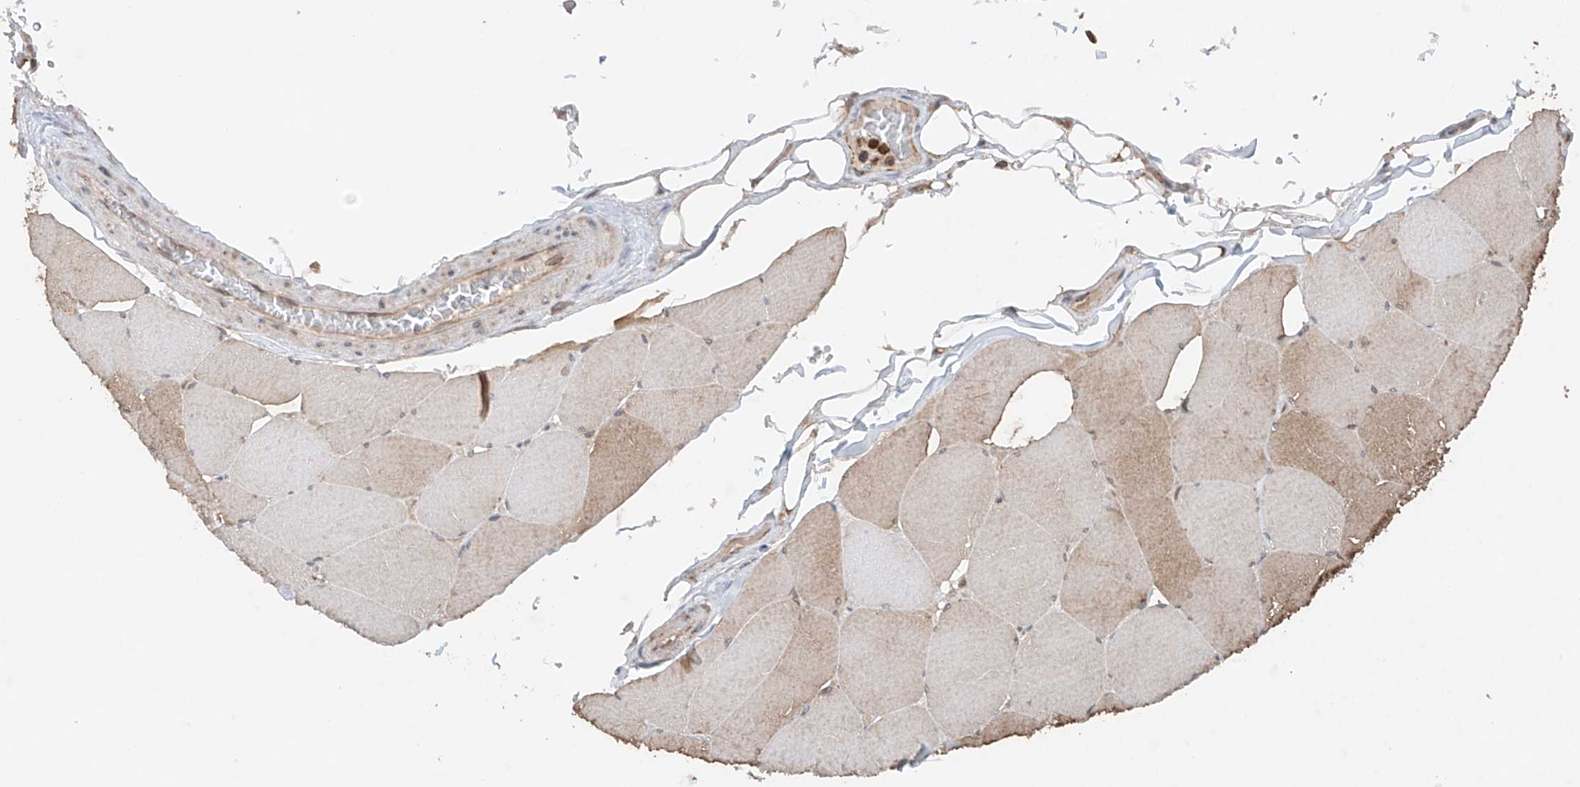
{"staining": {"intensity": "weak", "quantity": "25%-75%", "location": "cytoplasmic/membranous"}, "tissue": "skeletal muscle", "cell_type": "Myocytes", "image_type": "normal", "snomed": [{"axis": "morphology", "description": "Normal tissue, NOS"}, {"axis": "topography", "description": "Skeletal muscle"}, {"axis": "topography", "description": "Head-Neck"}], "caption": "A low amount of weak cytoplasmic/membranous staining is identified in approximately 25%-75% of myocytes in benign skeletal muscle. (DAB IHC, brown staining for protein, blue staining for nuclei).", "gene": "AHCTF1", "patient": {"sex": "male", "age": 66}}